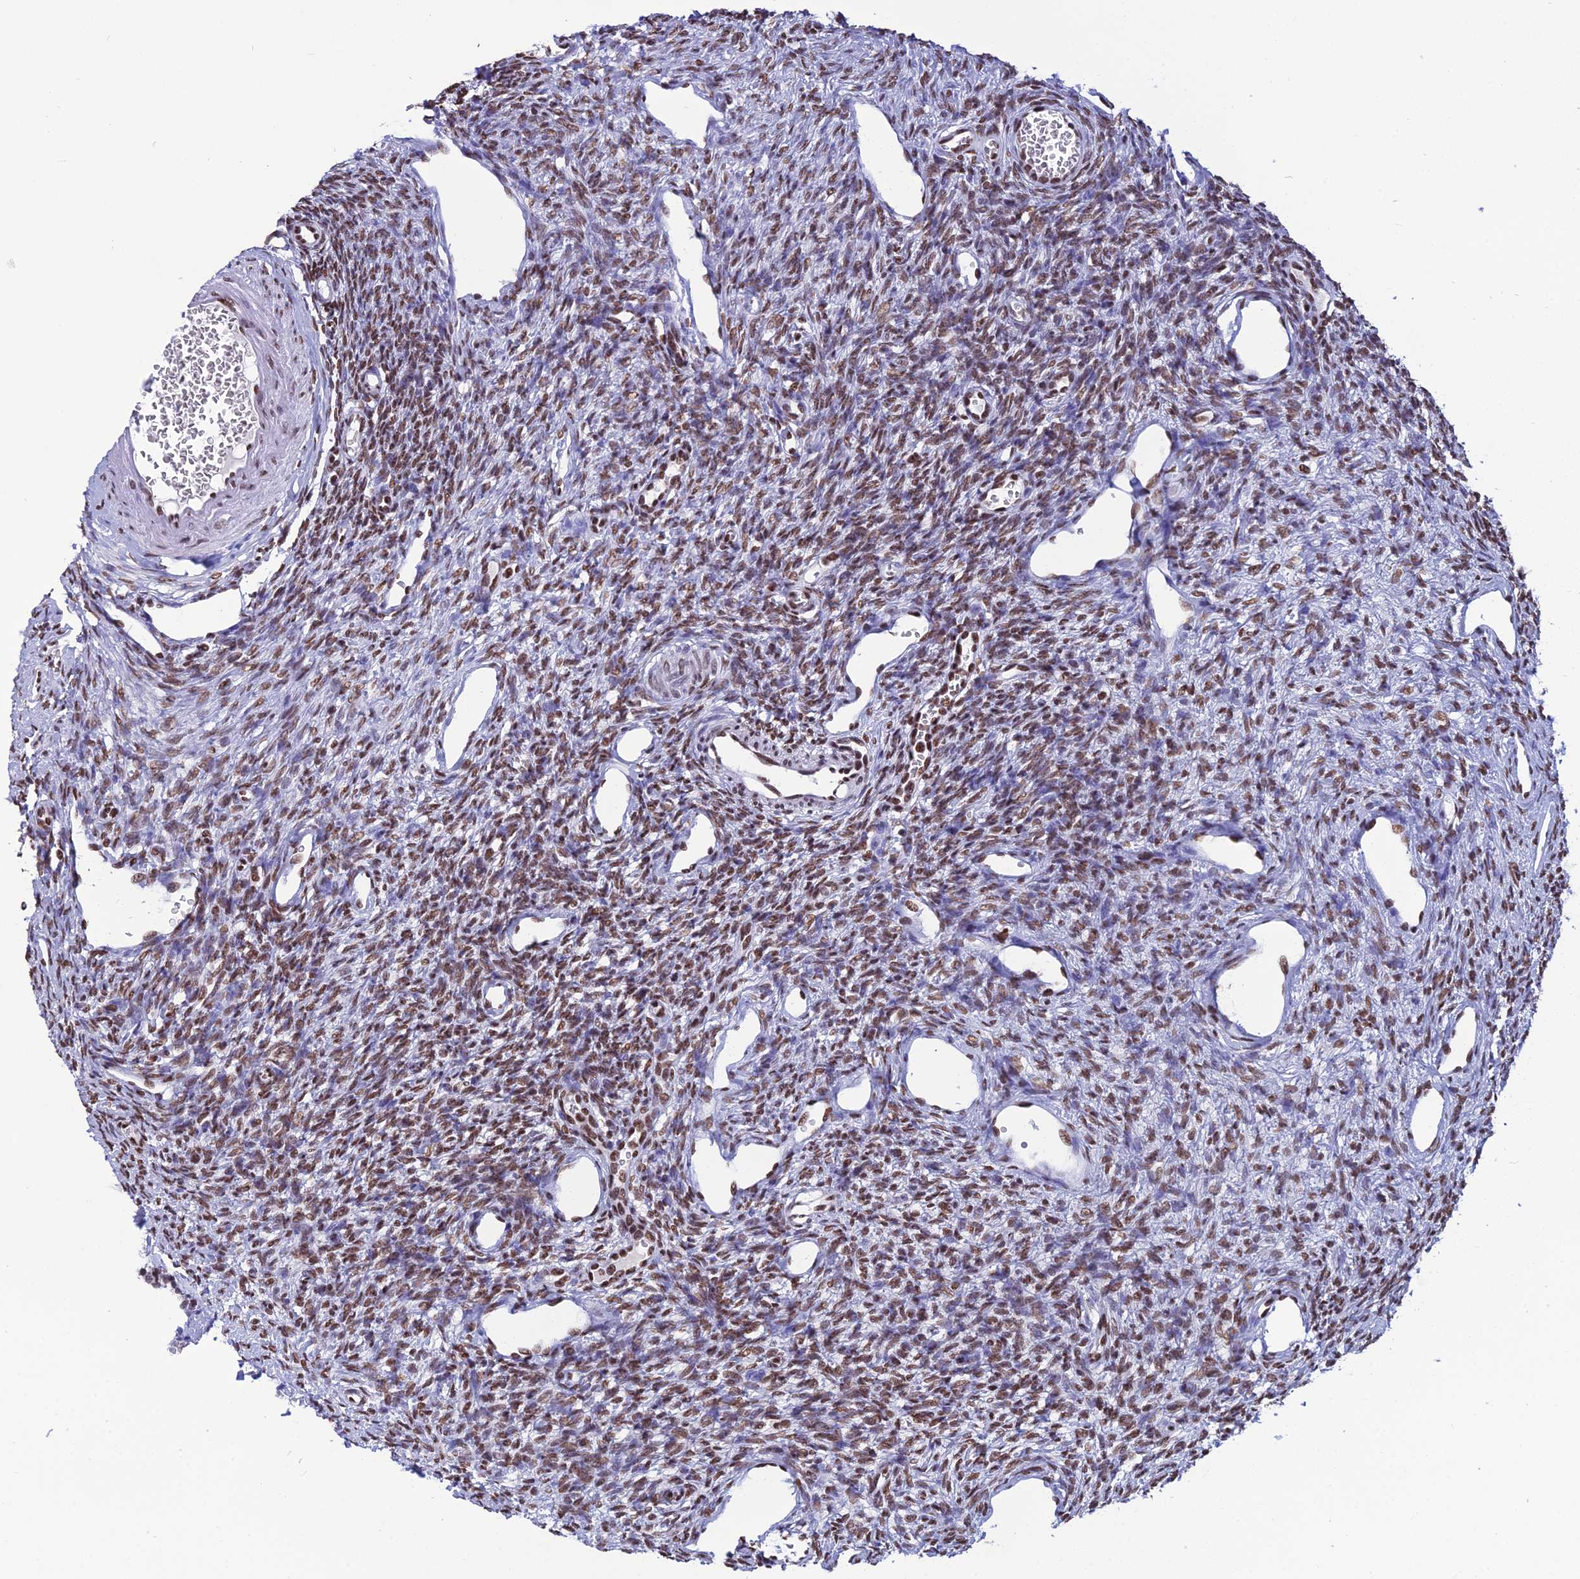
{"staining": {"intensity": "moderate", "quantity": ">75%", "location": "nuclear"}, "tissue": "ovary", "cell_type": "Ovarian stroma cells", "image_type": "normal", "snomed": [{"axis": "morphology", "description": "Normal tissue, NOS"}, {"axis": "morphology", "description": "Cyst, NOS"}, {"axis": "topography", "description": "Ovary"}], "caption": "The histopathology image reveals staining of unremarkable ovary, revealing moderate nuclear protein staining (brown color) within ovarian stroma cells. Using DAB (3,3'-diaminobenzidine) (brown) and hematoxylin (blue) stains, captured at high magnification using brightfield microscopy.", "gene": "PRAMEF12", "patient": {"sex": "female", "age": 33}}